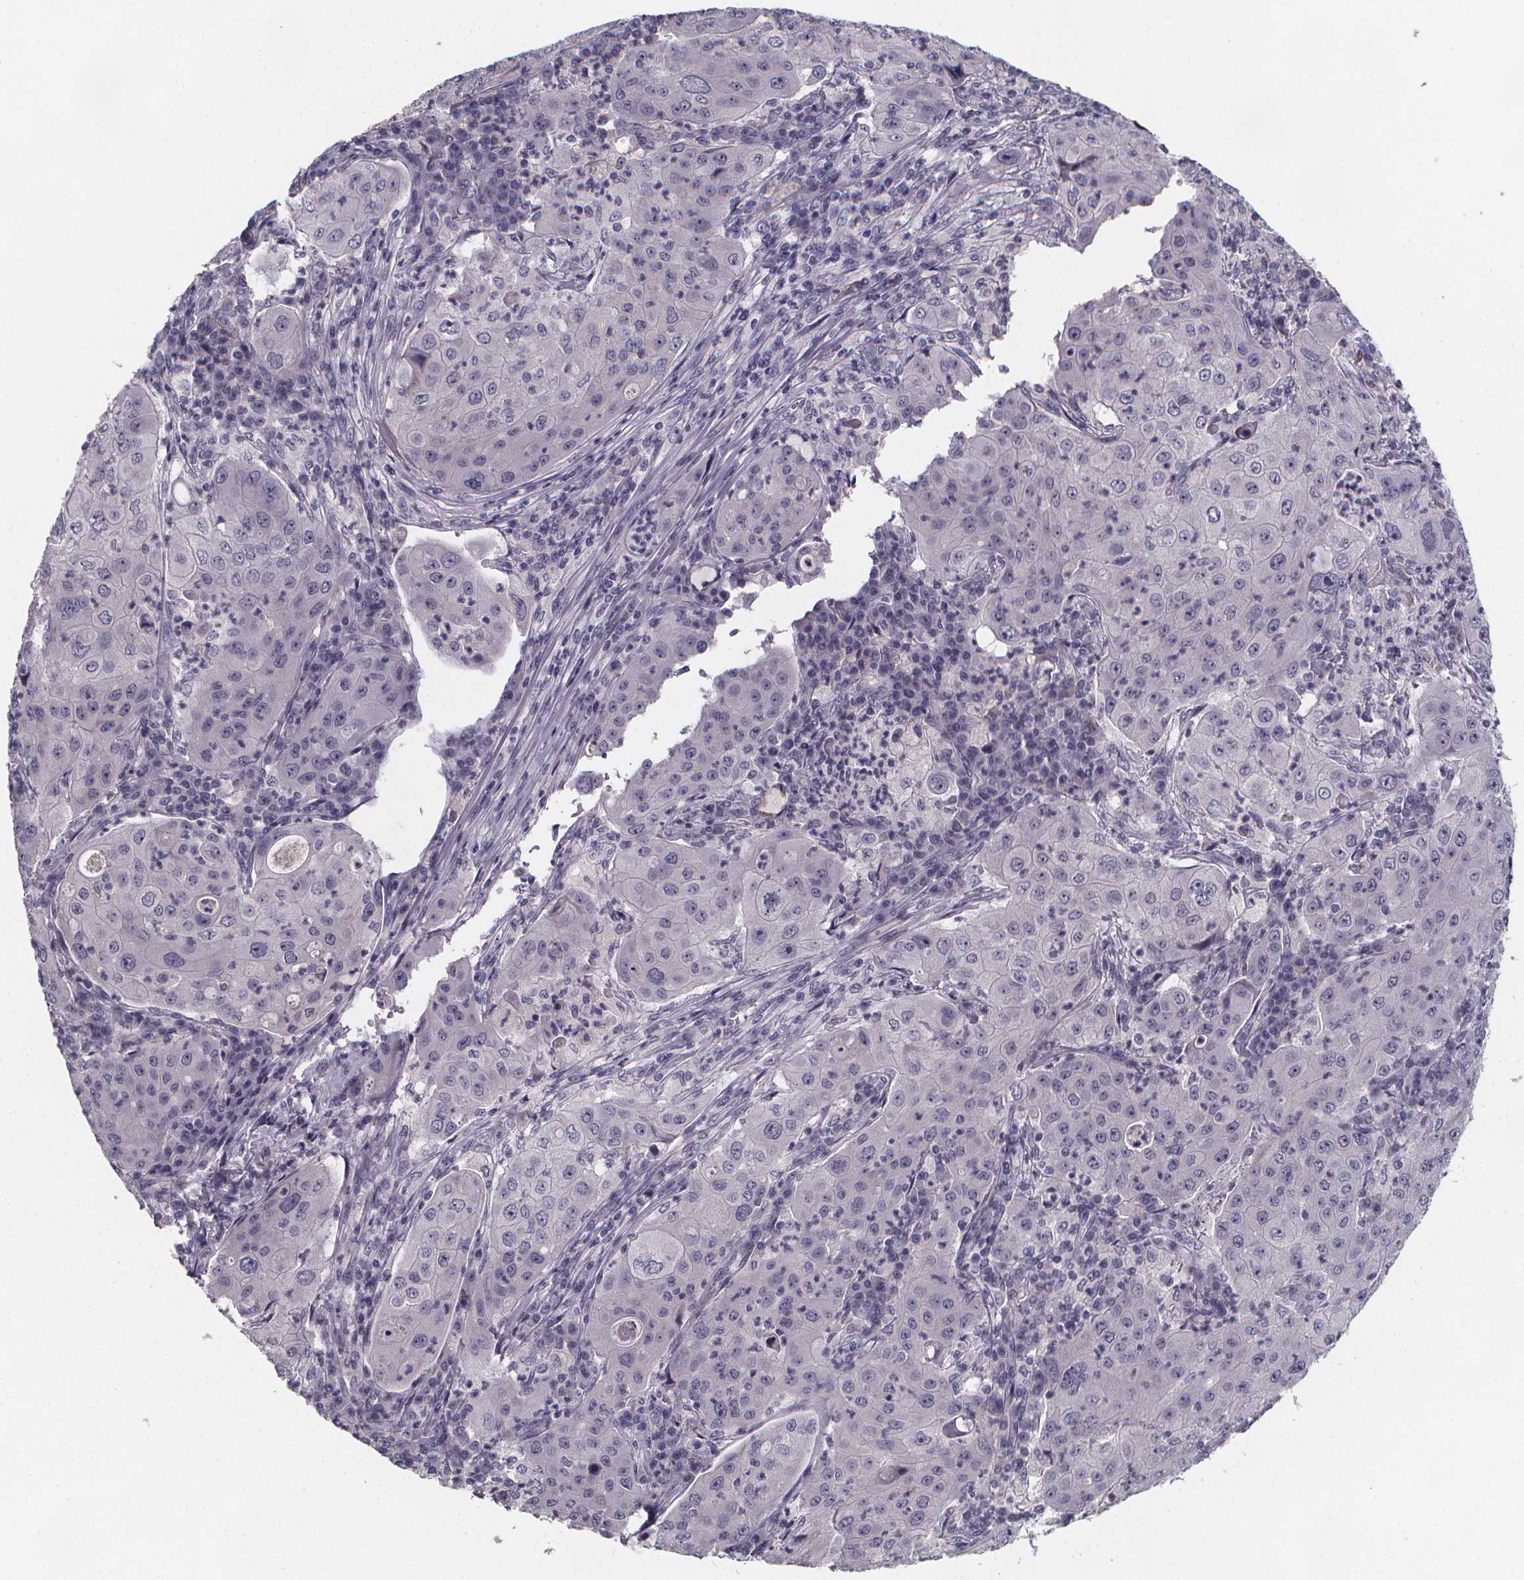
{"staining": {"intensity": "negative", "quantity": "none", "location": "none"}, "tissue": "lung cancer", "cell_type": "Tumor cells", "image_type": "cancer", "snomed": [{"axis": "morphology", "description": "Squamous cell carcinoma, NOS"}, {"axis": "topography", "description": "Lung"}], "caption": "Tumor cells show no significant protein staining in lung squamous cell carcinoma.", "gene": "AGT", "patient": {"sex": "female", "age": 59}}